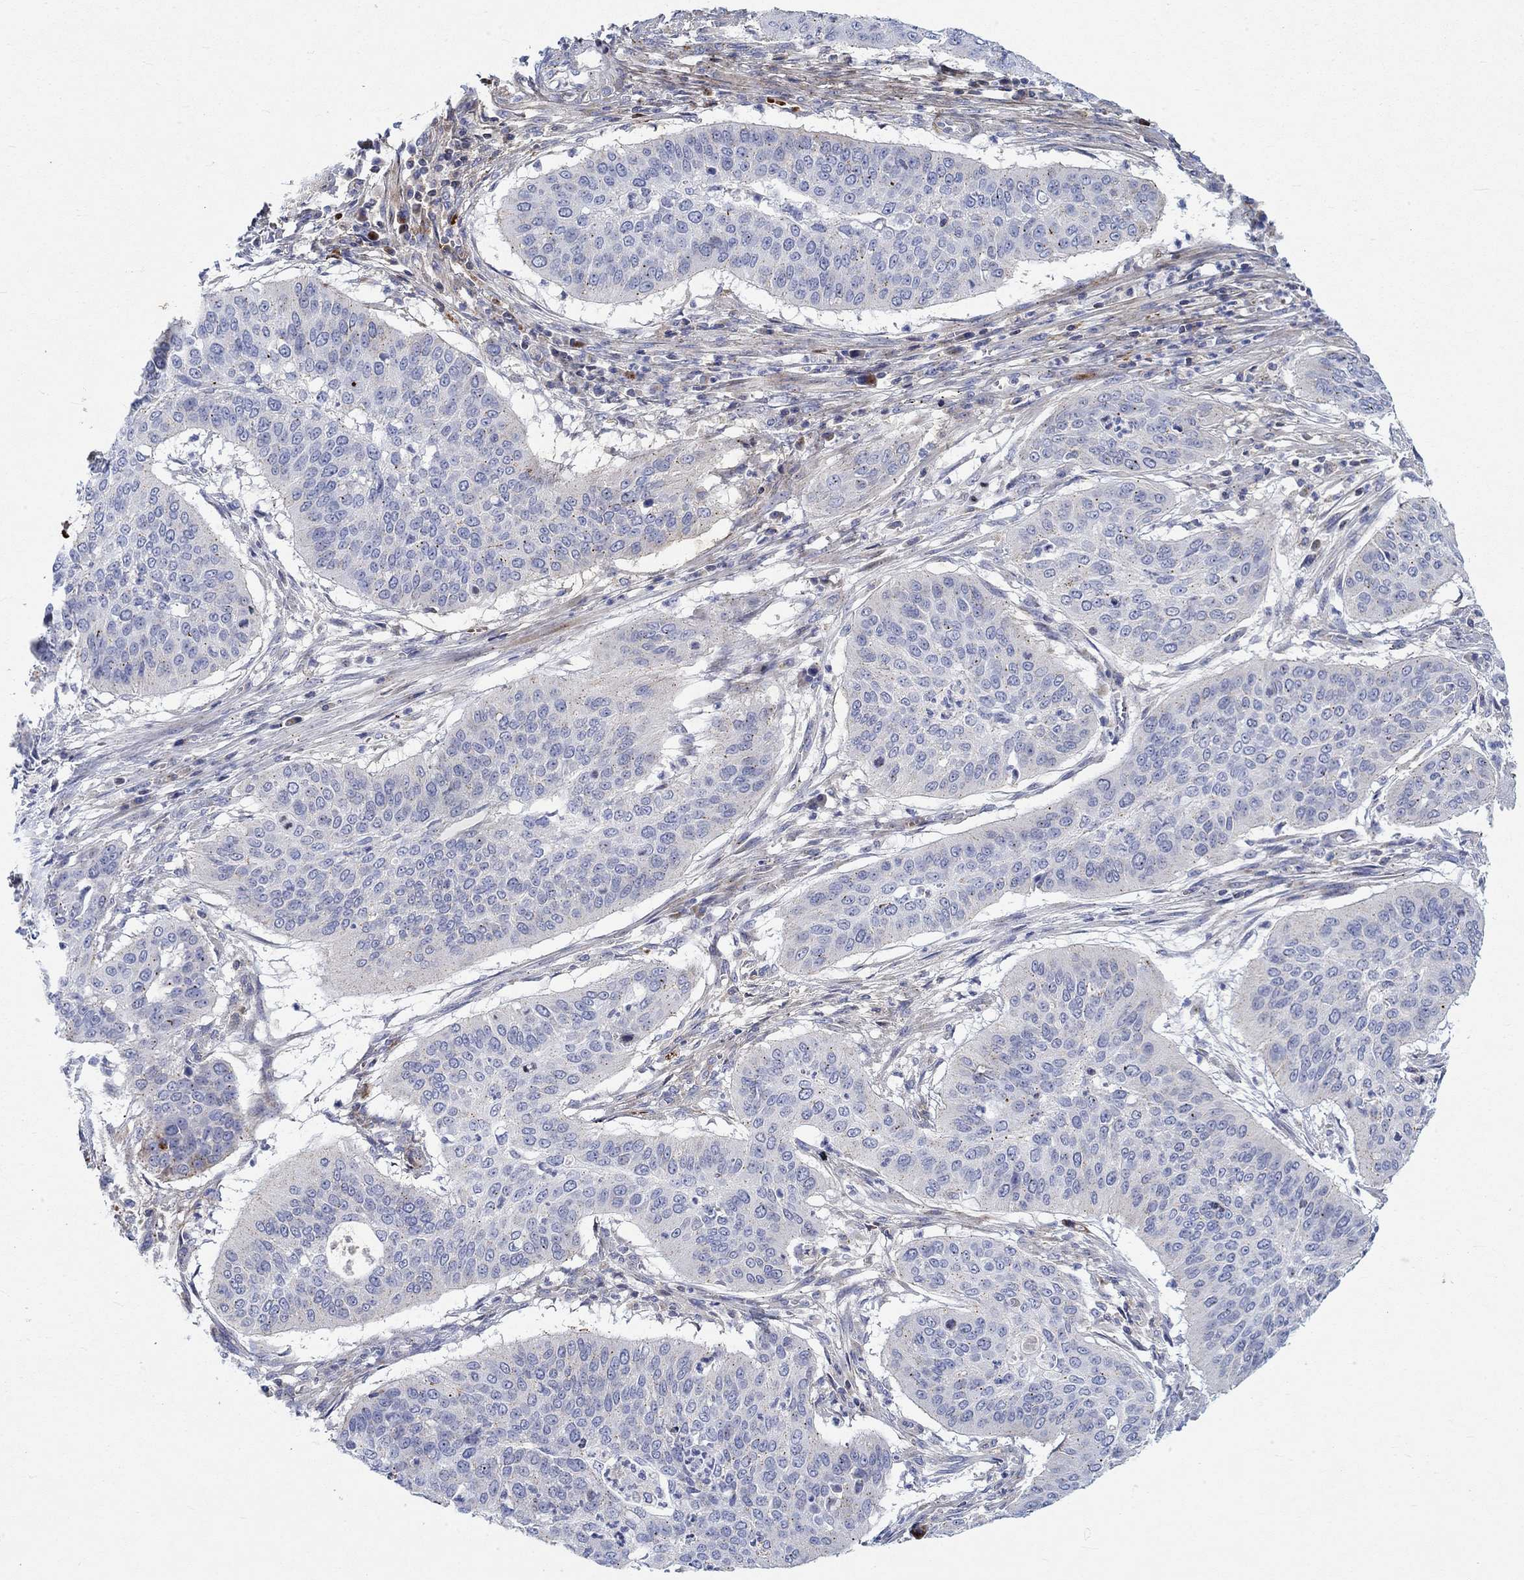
{"staining": {"intensity": "weak", "quantity": "<25%", "location": "cytoplasmic/membranous"}, "tissue": "cervical cancer", "cell_type": "Tumor cells", "image_type": "cancer", "snomed": [{"axis": "morphology", "description": "Squamous cell carcinoma, NOS"}, {"axis": "topography", "description": "Cervix"}], "caption": "The immunohistochemistry histopathology image has no significant staining in tumor cells of squamous cell carcinoma (cervical) tissue.", "gene": "NAV3", "patient": {"sex": "female", "age": 39}}